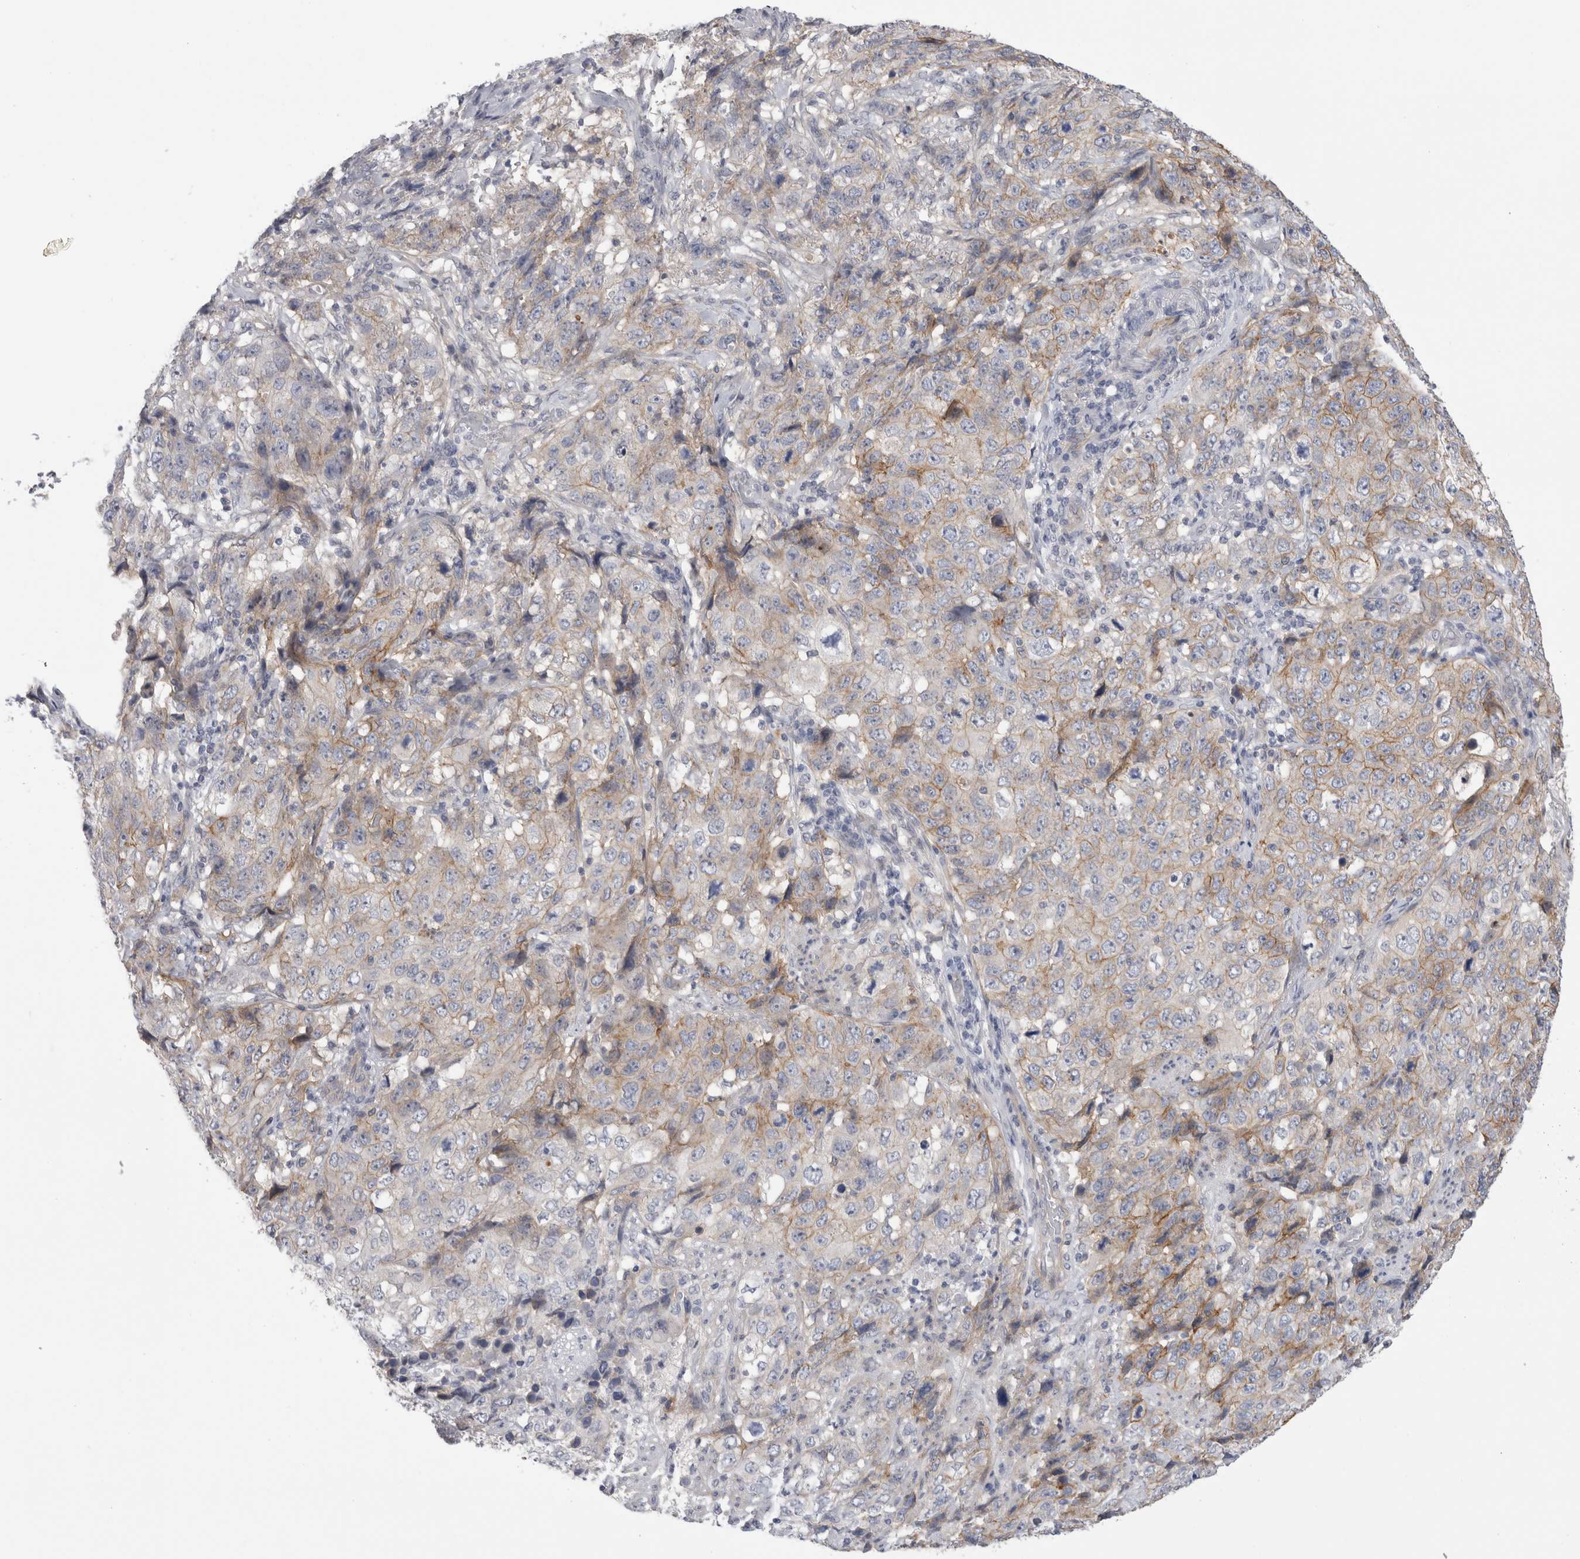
{"staining": {"intensity": "weak", "quantity": "25%-75%", "location": "cytoplasmic/membranous"}, "tissue": "stomach cancer", "cell_type": "Tumor cells", "image_type": "cancer", "snomed": [{"axis": "morphology", "description": "Adenocarcinoma, NOS"}, {"axis": "topography", "description": "Stomach"}], "caption": "The image shows staining of stomach cancer, revealing weak cytoplasmic/membranous protein positivity (brown color) within tumor cells.", "gene": "VANGL1", "patient": {"sex": "male", "age": 48}}